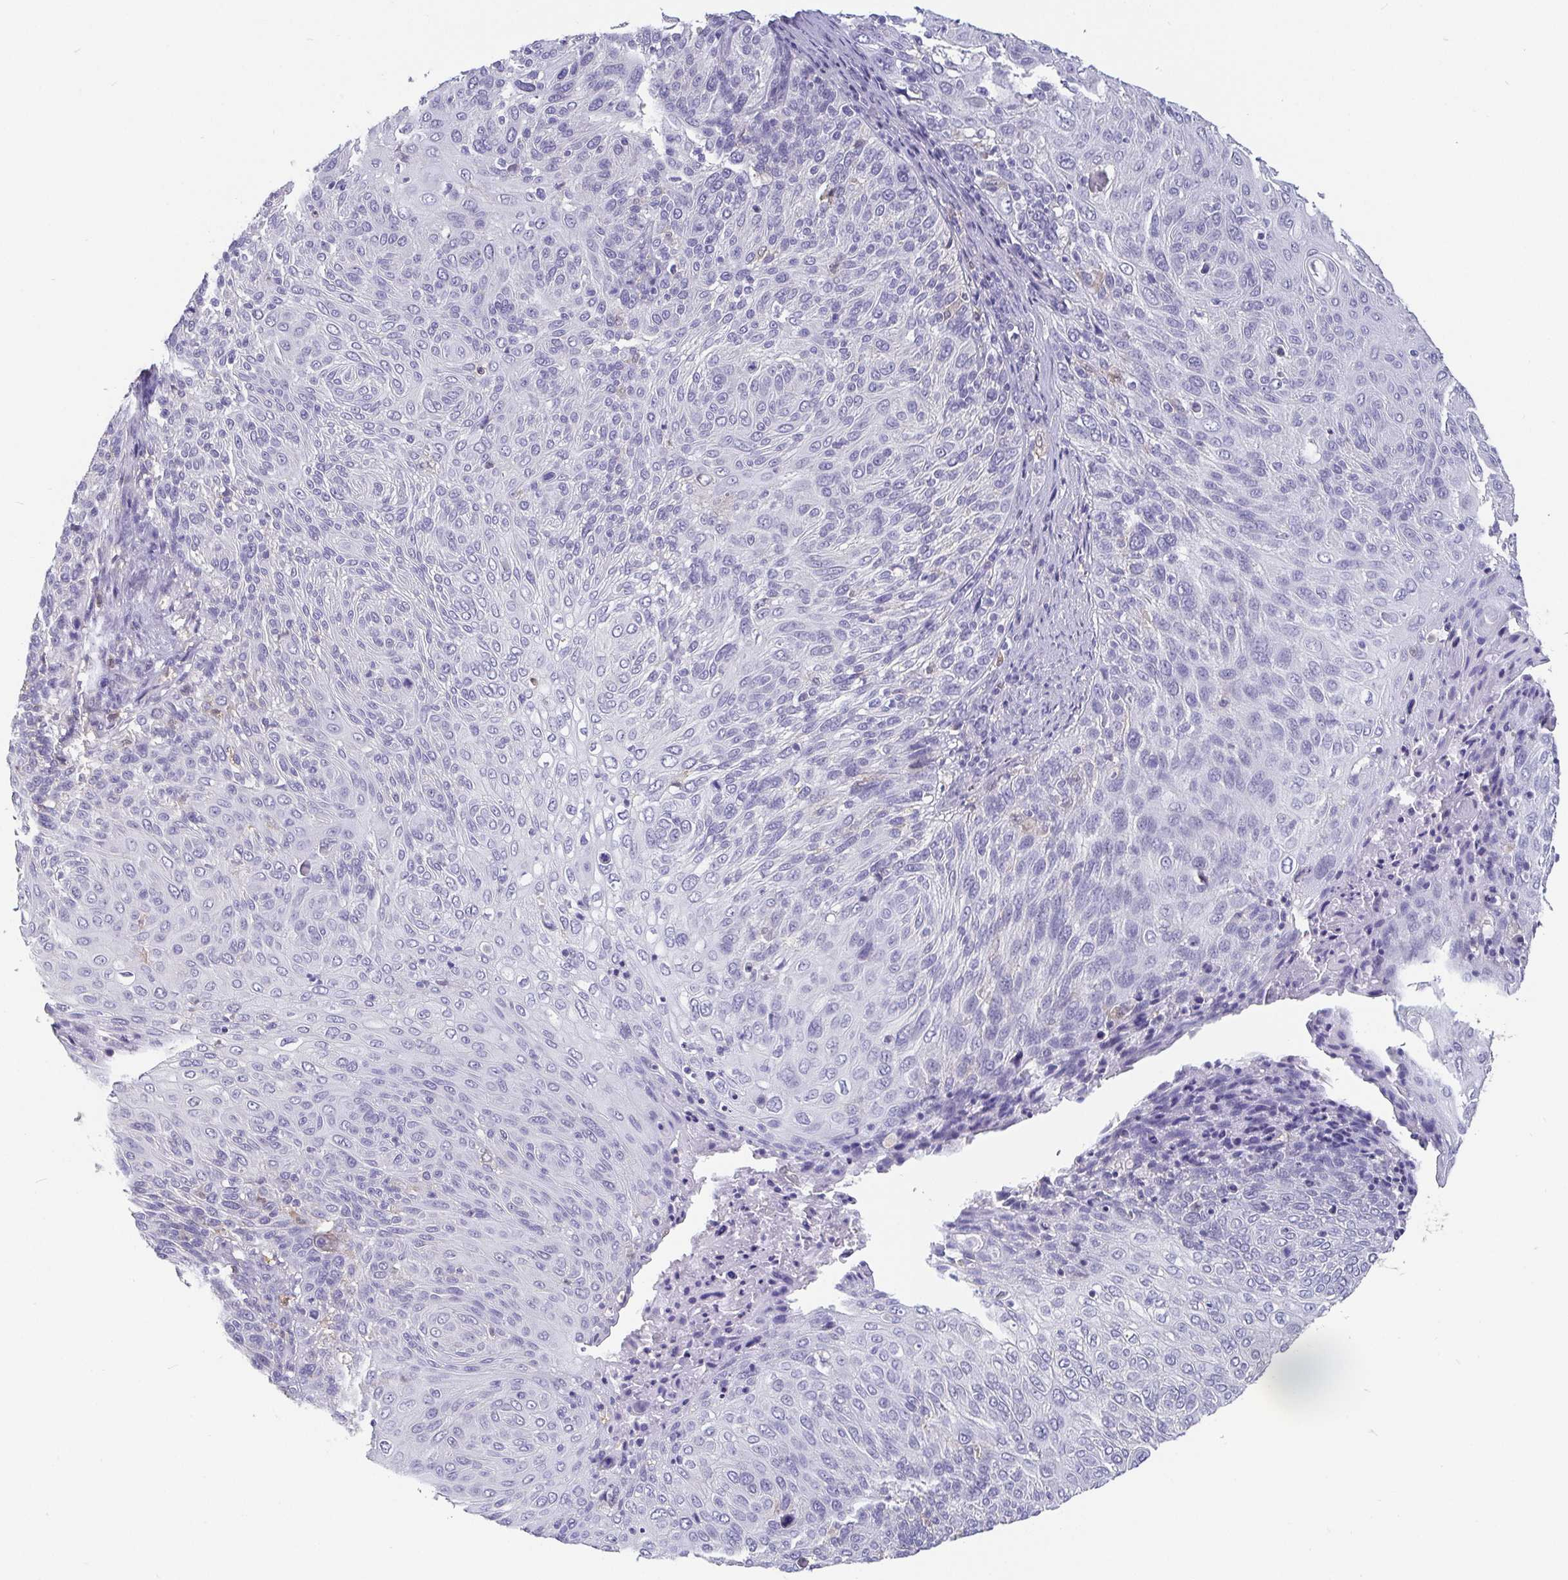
{"staining": {"intensity": "negative", "quantity": "none", "location": "none"}, "tissue": "cervical cancer", "cell_type": "Tumor cells", "image_type": "cancer", "snomed": [{"axis": "morphology", "description": "Squamous cell carcinoma, NOS"}, {"axis": "topography", "description": "Cervix"}], "caption": "Image shows no protein staining in tumor cells of cervical cancer (squamous cell carcinoma) tissue.", "gene": "IDH1", "patient": {"sex": "female", "age": 31}}